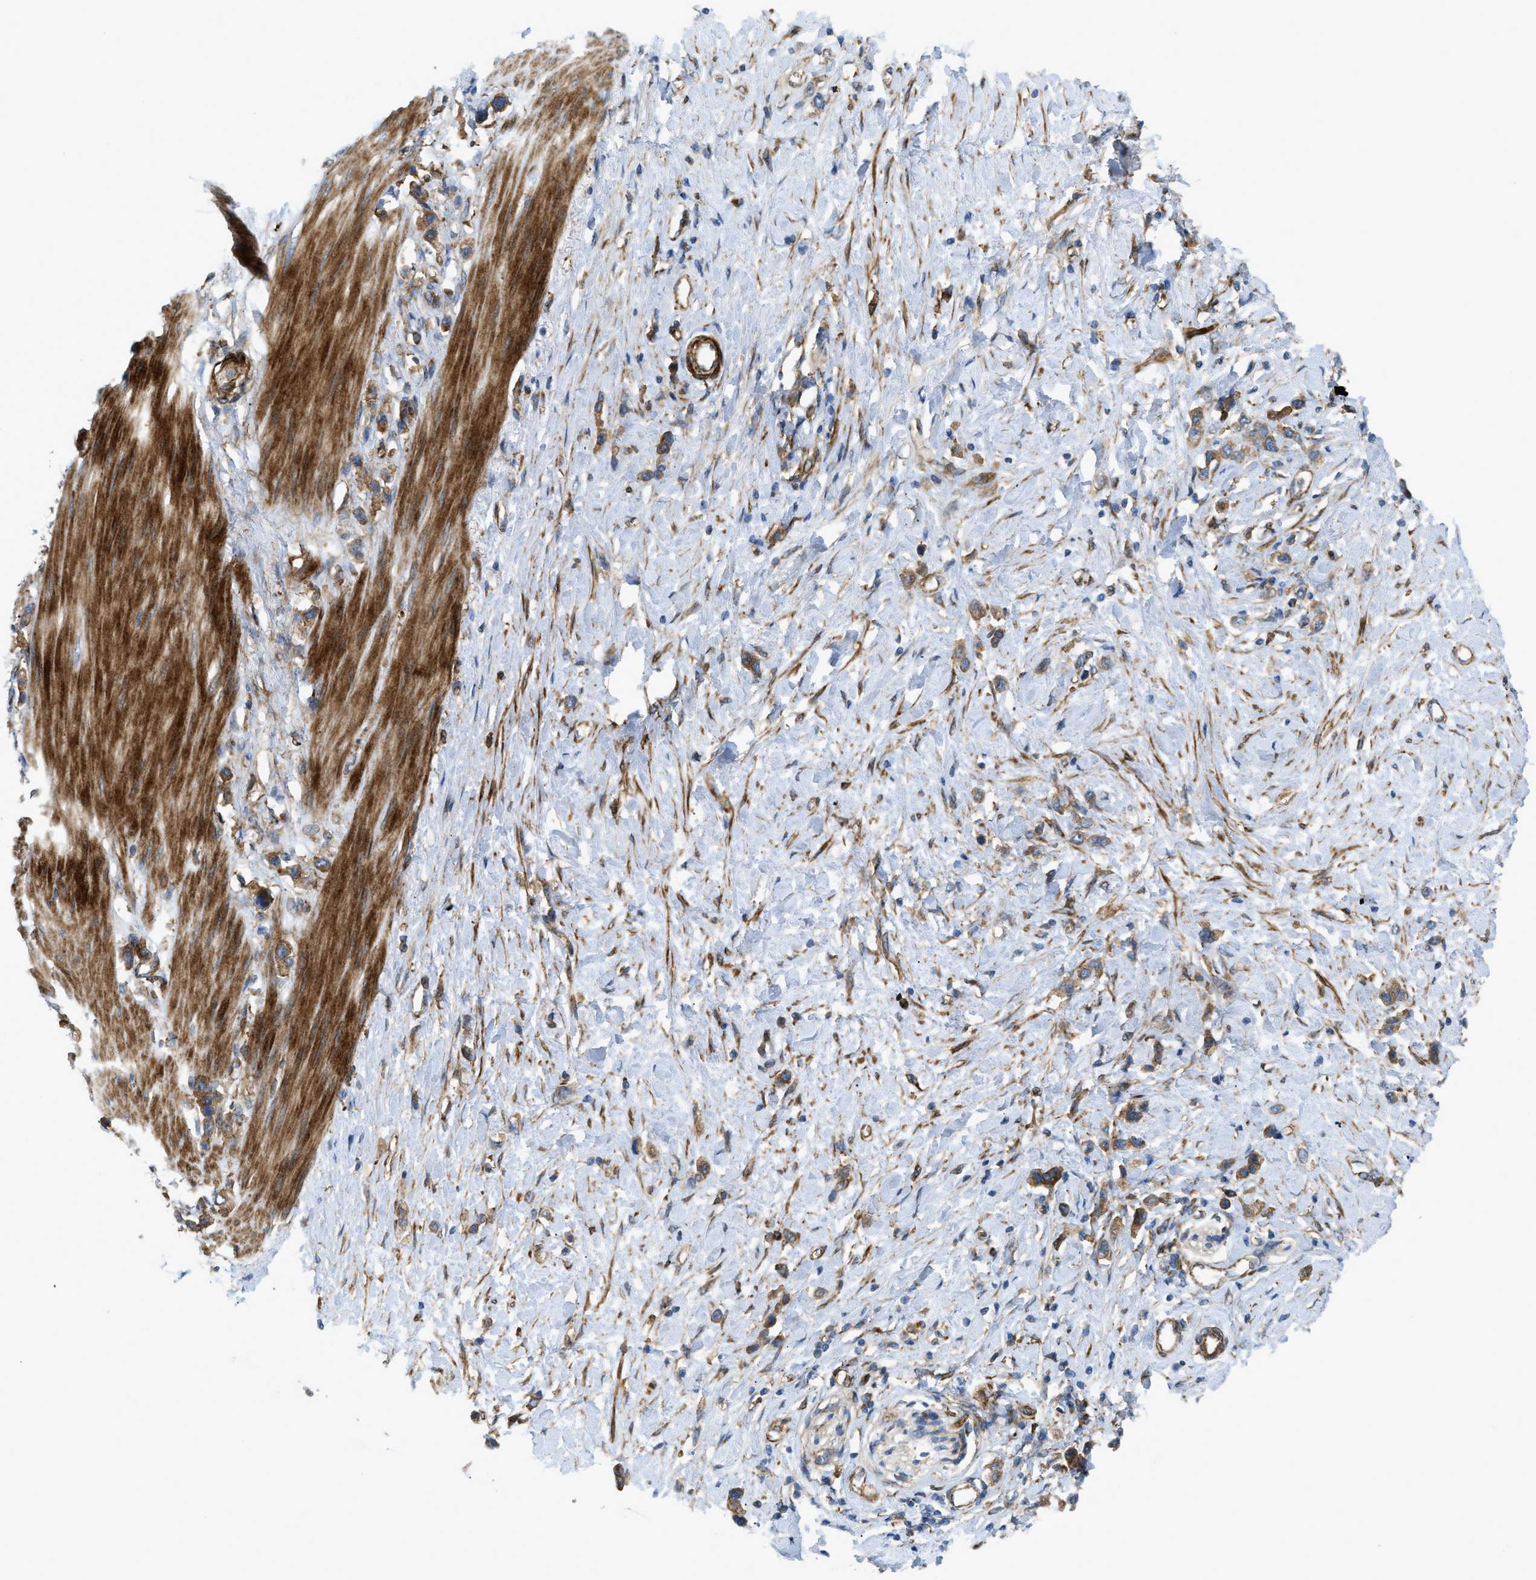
{"staining": {"intensity": "moderate", "quantity": ">75%", "location": "cytoplasmic/membranous"}, "tissue": "stomach cancer", "cell_type": "Tumor cells", "image_type": "cancer", "snomed": [{"axis": "morphology", "description": "Adenocarcinoma, NOS"}, {"axis": "topography", "description": "Stomach"}], "caption": "A micrograph of stomach adenocarcinoma stained for a protein shows moderate cytoplasmic/membranous brown staining in tumor cells. (Brightfield microscopy of DAB IHC at high magnification).", "gene": "PICALM", "patient": {"sex": "female", "age": 65}}